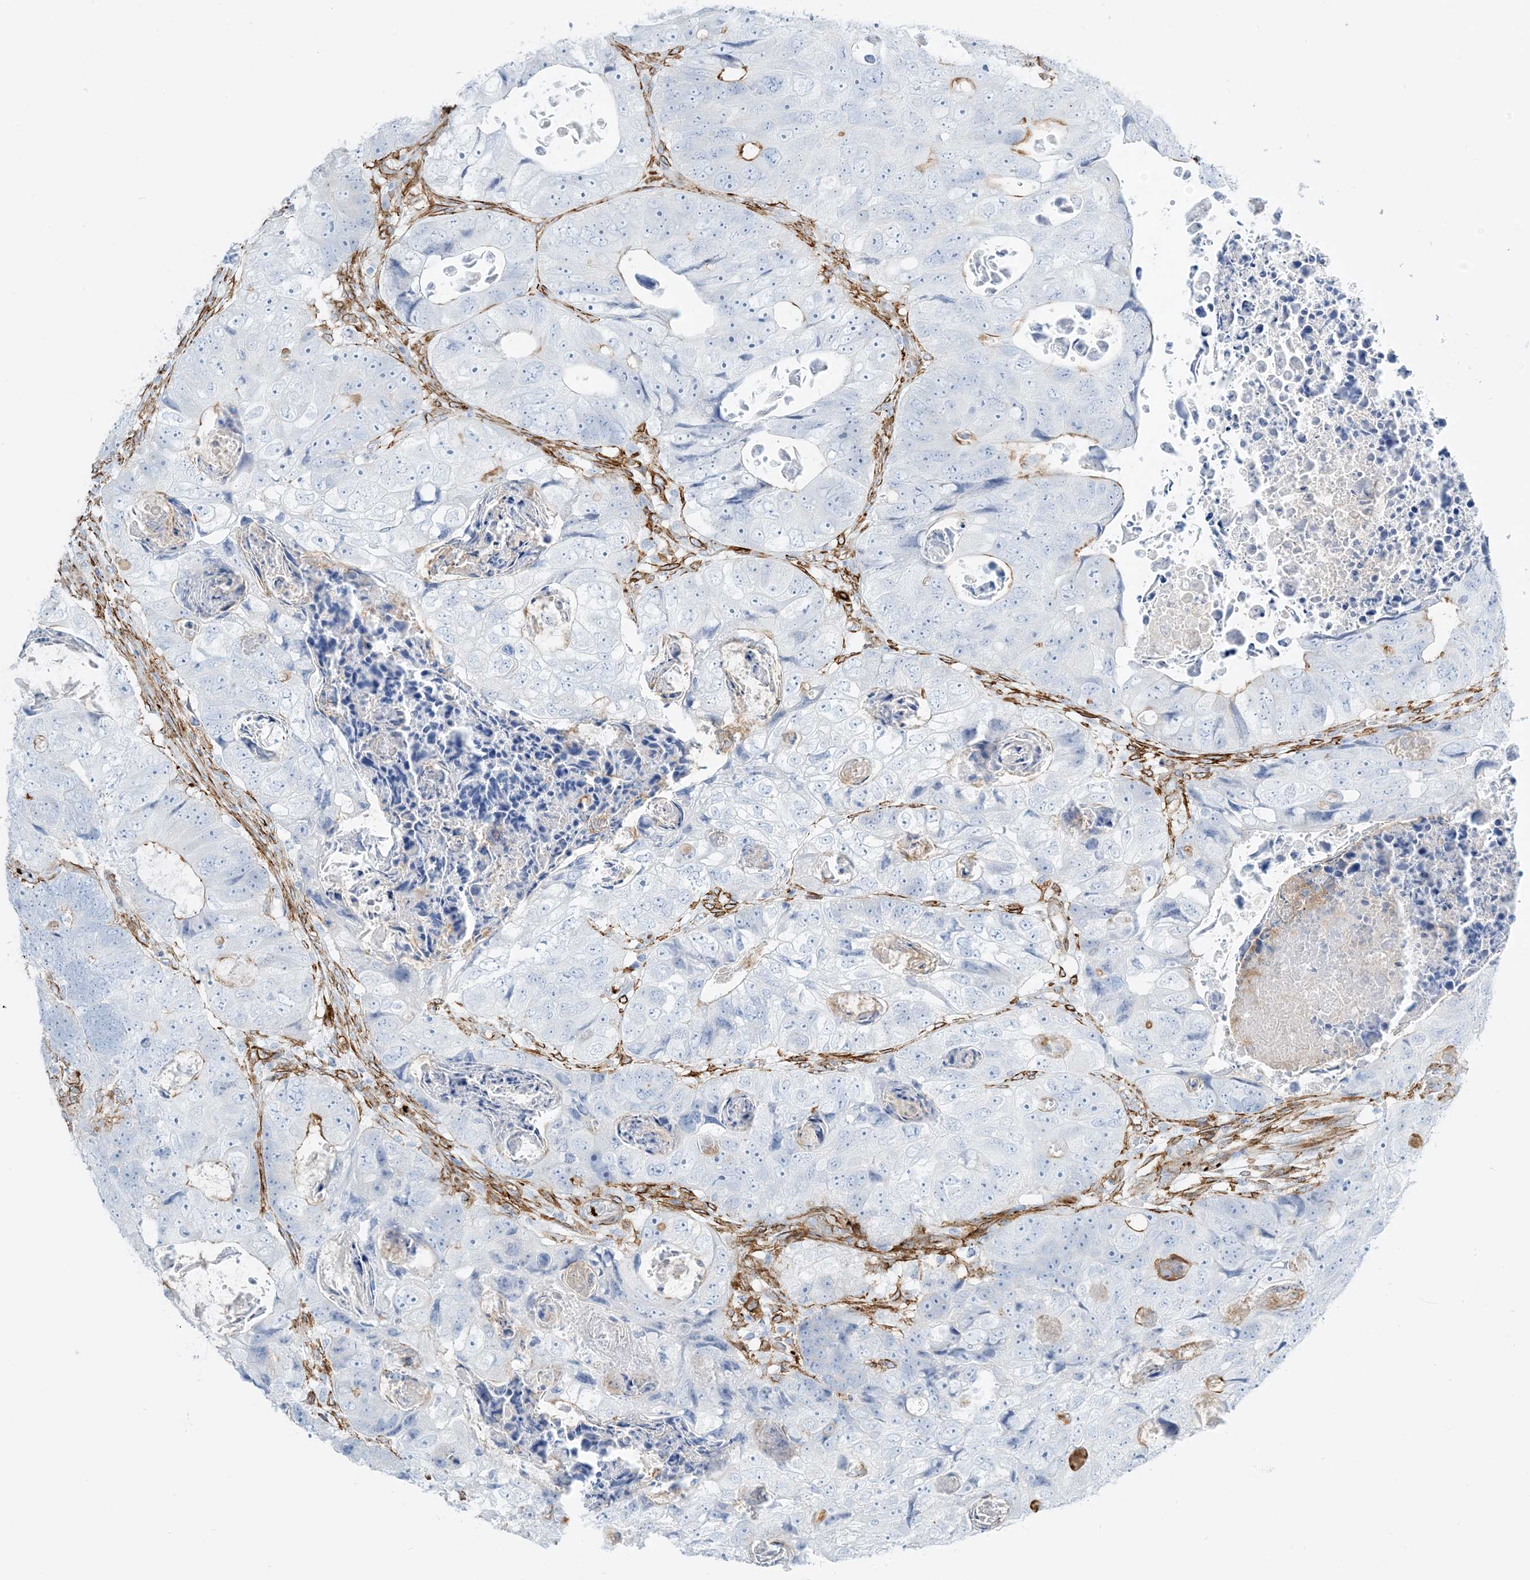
{"staining": {"intensity": "moderate", "quantity": "<25%", "location": "cytoplasmic/membranous"}, "tissue": "colorectal cancer", "cell_type": "Tumor cells", "image_type": "cancer", "snomed": [{"axis": "morphology", "description": "Adenocarcinoma, NOS"}, {"axis": "topography", "description": "Rectum"}], "caption": "Immunohistochemistry micrograph of human colorectal cancer (adenocarcinoma) stained for a protein (brown), which shows low levels of moderate cytoplasmic/membranous staining in about <25% of tumor cells.", "gene": "EPS8L3", "patient": {"sex": "male", "age": 59}}